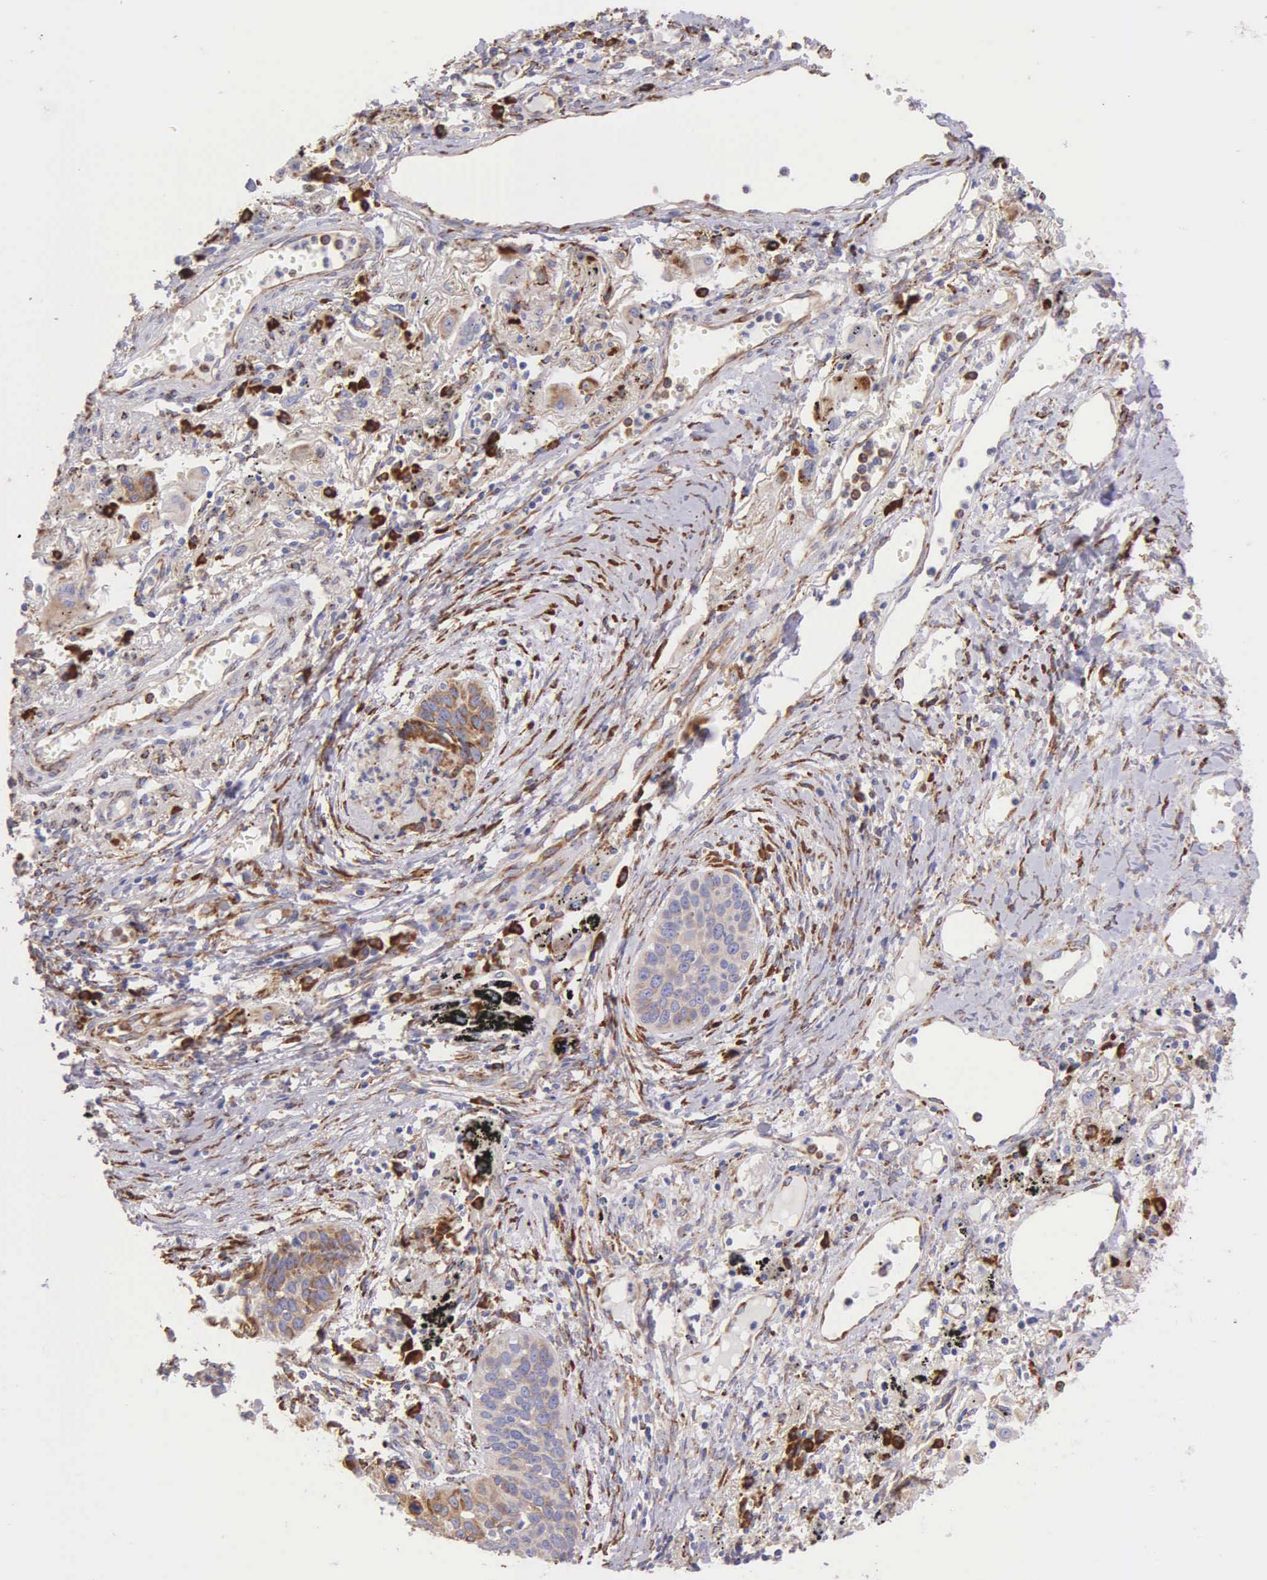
{"staining": {"intensity": "strong", "quantity": ">75%", "location": "cytoplasmic/membranous"}, "tissue": "lung cancer", "cell_type": "Tumor cells", "image_type": "cancer", "snomed": [{"axis": "morphology", "description": "Squamous cell carcinoma, NOS"}, {"axis": "topography", "description": "Lung"}], "caption": "A photomicrograph of lung cancer stained for a protein shows strong cytoplasmic/membranous brown staining in tumor cells.", "gene": "CKAP4", "patient": {"sex": "male", "age": 71}}